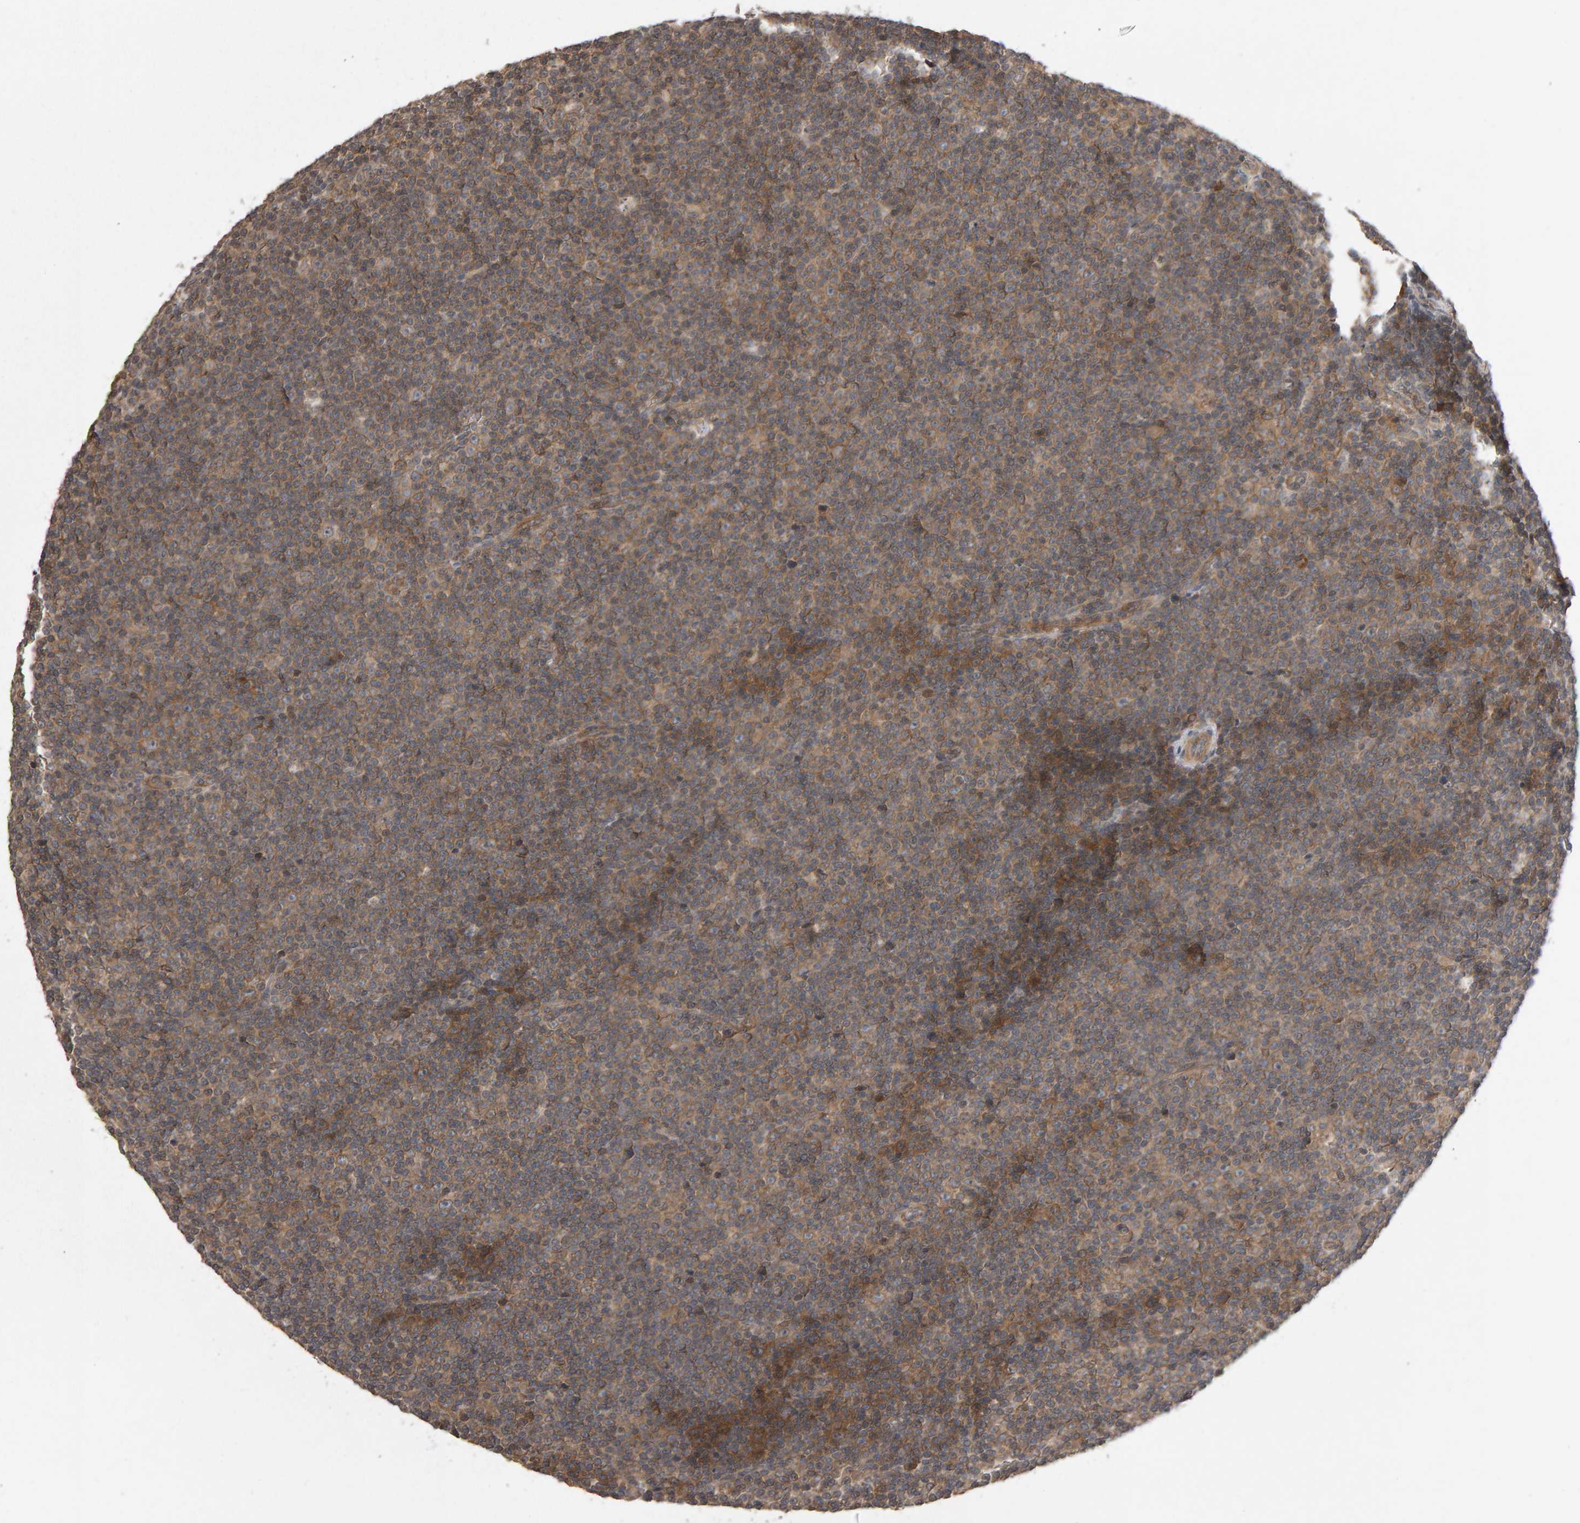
{"staining": {"intensity": "weak", "quantity": ">75%", "location": "cytoplasmic/membranous"}, "tissue": "lymphoma", "cell_type": "Tumor cells", "image_type": "cancer", "snomed": [{"axis": "morphology", "description": "Malignant lymphoma, non-Hodgkin's type, Low grade"}, {"axis": "topography", "description": "Lymph node"}], "caption": "Immunohistochemical staining of human lymphoma shows low levels of weak cytoplasmic/membranous positivity in approximately >75% of tumor cells.", "gene": "SCRIB", "patient": {"sex": "female", "age": 67}}